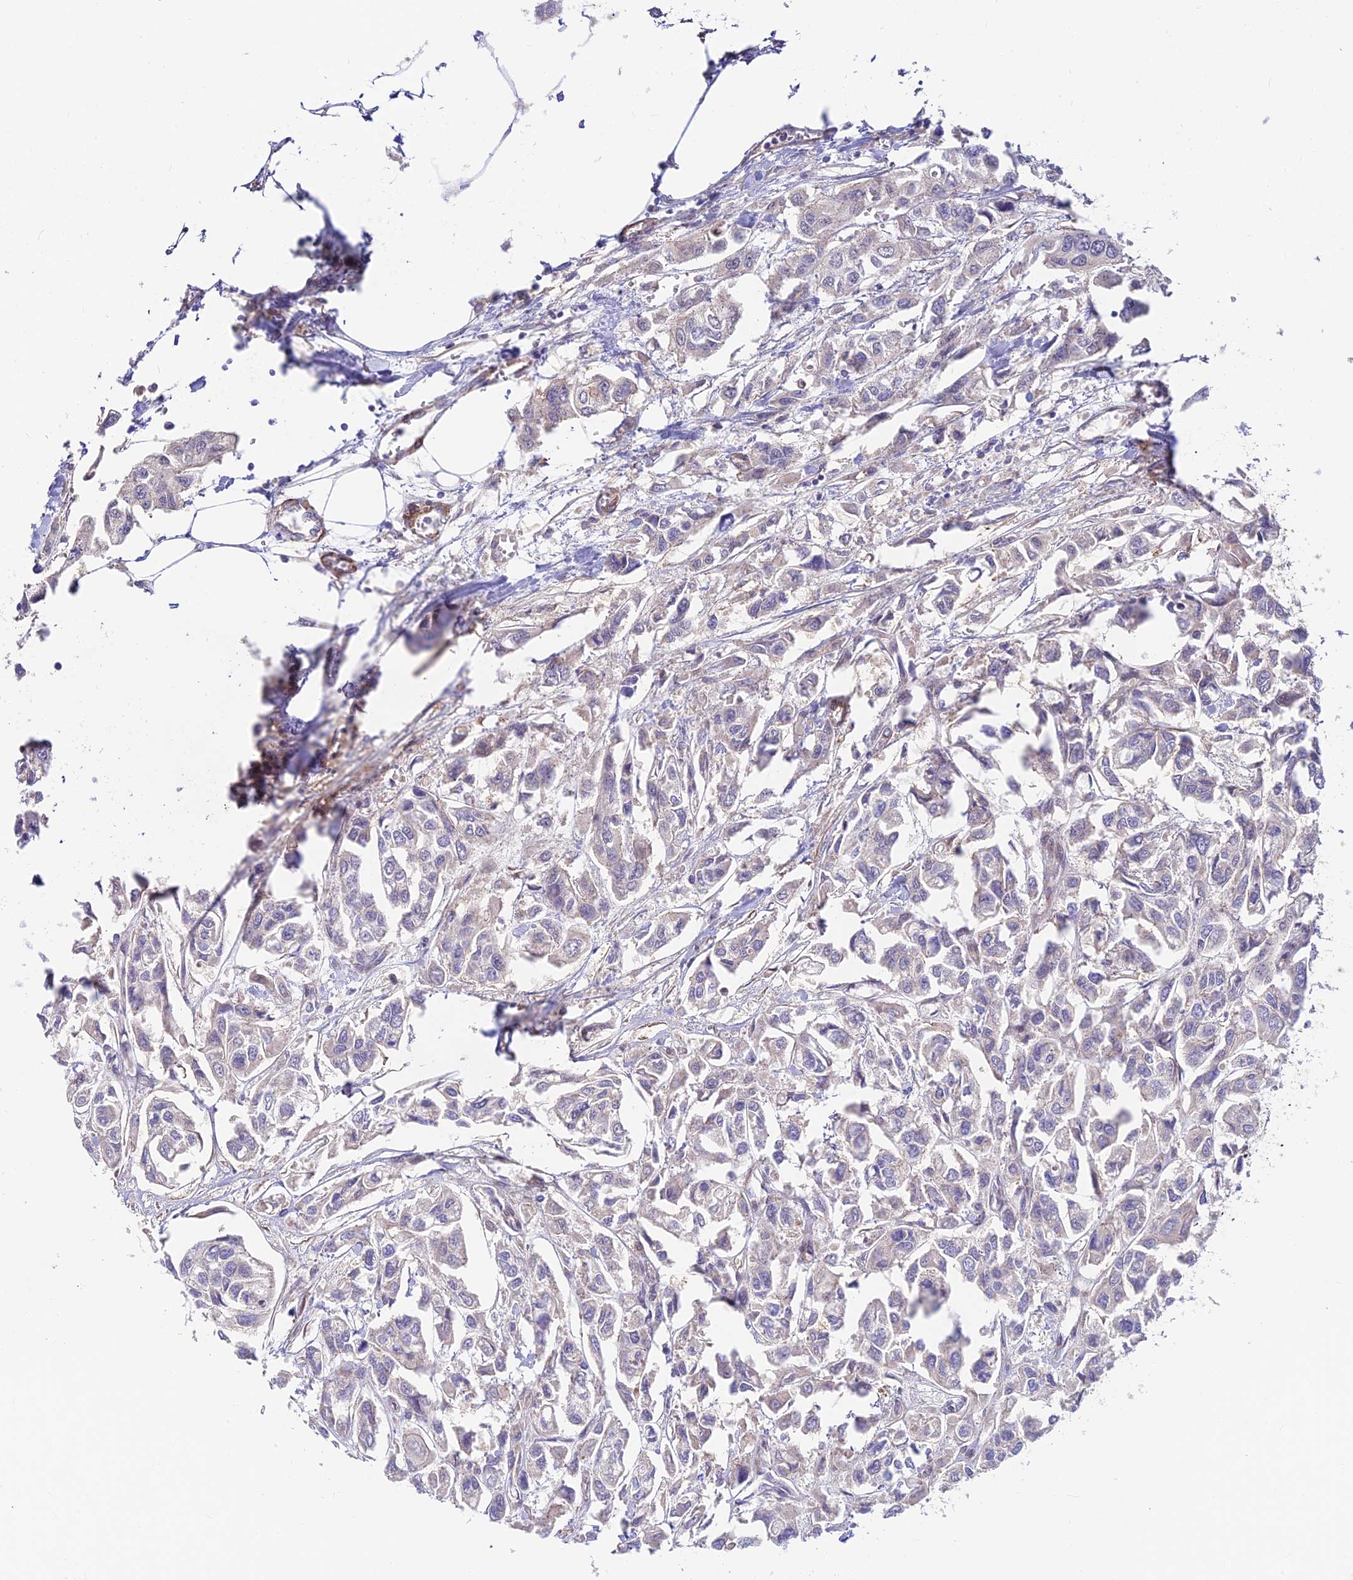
{"staining": {"intensity": "negative", "quantity": "none", "location": "none"}, "tissue": "urothelial cancer", "cell_type": "Tumor cells", "image_type": "cancer", "snomed": [{"axis": "morphology", "description": "Urothelial carcinoma, High grade"}, {"axis": "topography", "description": "Urinary bladder"}], "caption": "Tumor cells show no significant protein staining in high-grade urothelial carcinoma.", "gene": "ANKRD50", "patient": {"sex": "male", "age": 67}}